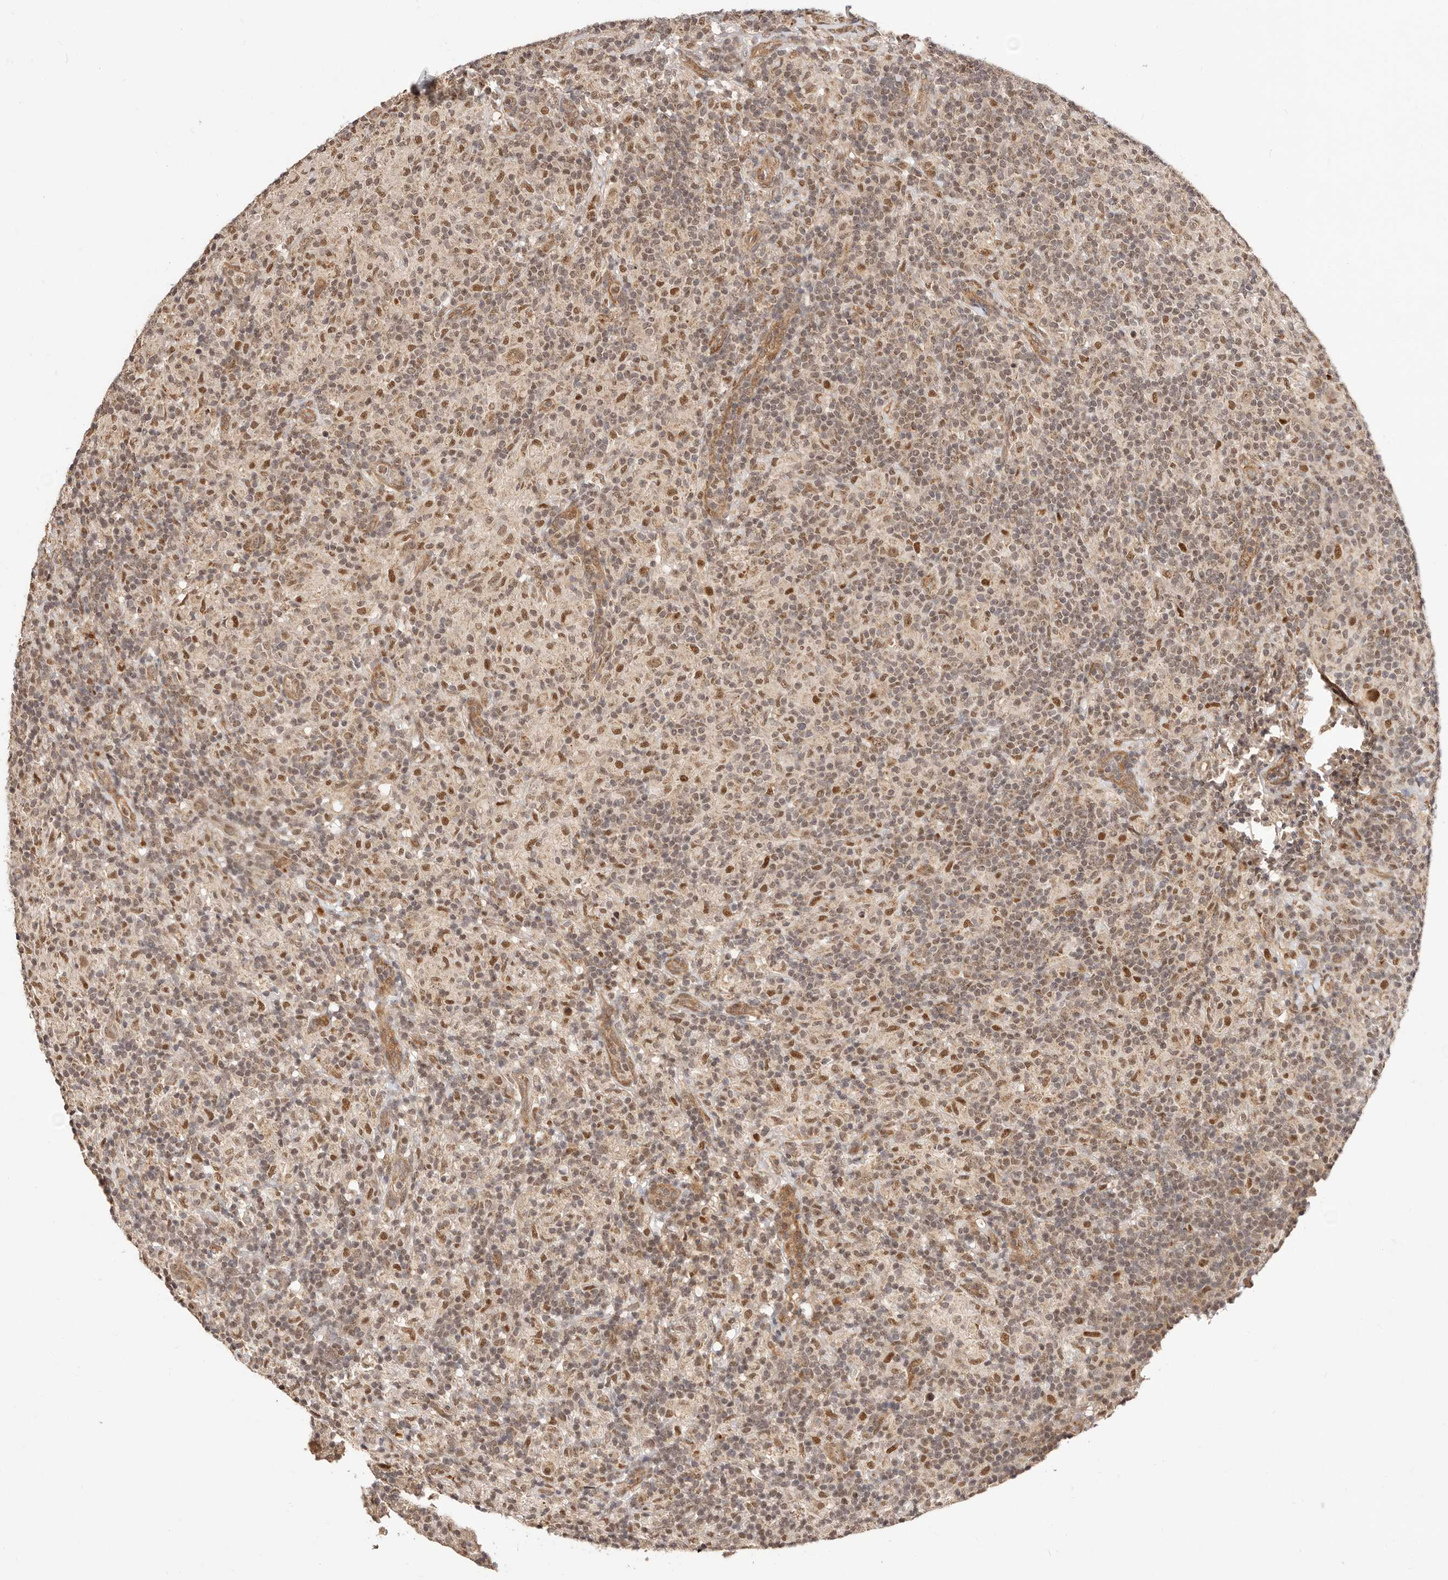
{"staining": {"intensity": "moderate", "quantity": ">75%", "location": "nuclear"}, "tissue": "lymphoma", "cell_type": "Tumor cells", "image_type": "cancer", "snomed": [{"axis": "morphology", "description": "Hodgkin's disease, NOS"}, {"axis": "topography", "description": "Lymph node"}], "caption": "Brown immunohistochemical staining in human lymphoma shows moderate nuclear expression in about >75% of tumor cells. Nuclei are stained in blue.", "gene": "CTNNBL1", "patient": {"sex": "male", "age": 70}}